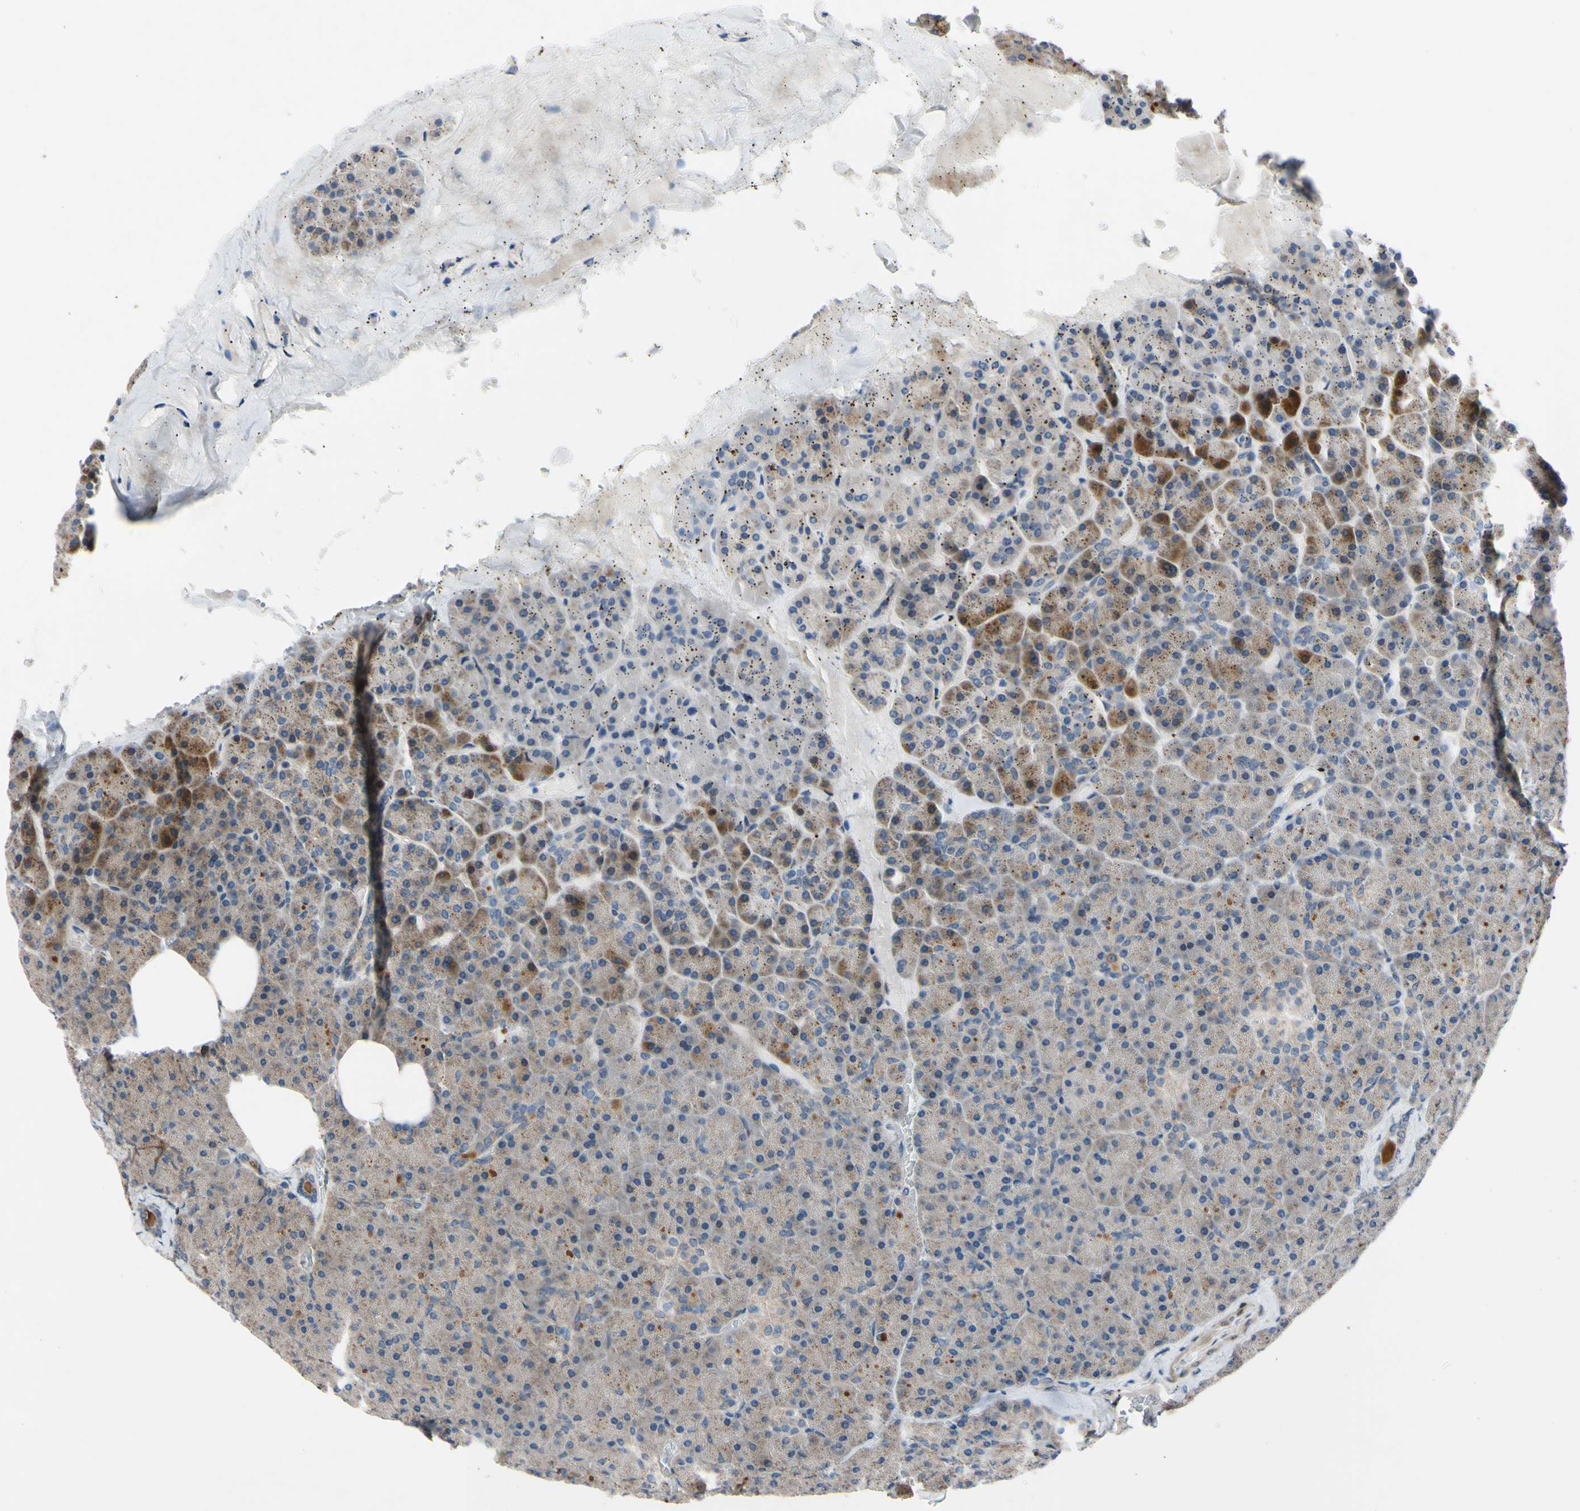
{"staining": {"intensity": "moderate", "quantity": "25%-75%", "location": "cytoplasmic/membranous"}, "tissue": "pancreas", "cell_type": "Exocrine glandular cells", "image_type": "normal", "snomed": [{"axis": "morphology", "description": "Normal tissue, NOS"}, {"axis": "topography", "description": "Pancreas"}], "caption": "This micrograph displays IHC staining of unremarkable human pancreas, with medium moderate cytoplasmic/membranous expression in approximately 25%-75% of exocrine glandular cells.", "gene": "SVIL", "patient": {"sex": "female", "age": 35}}